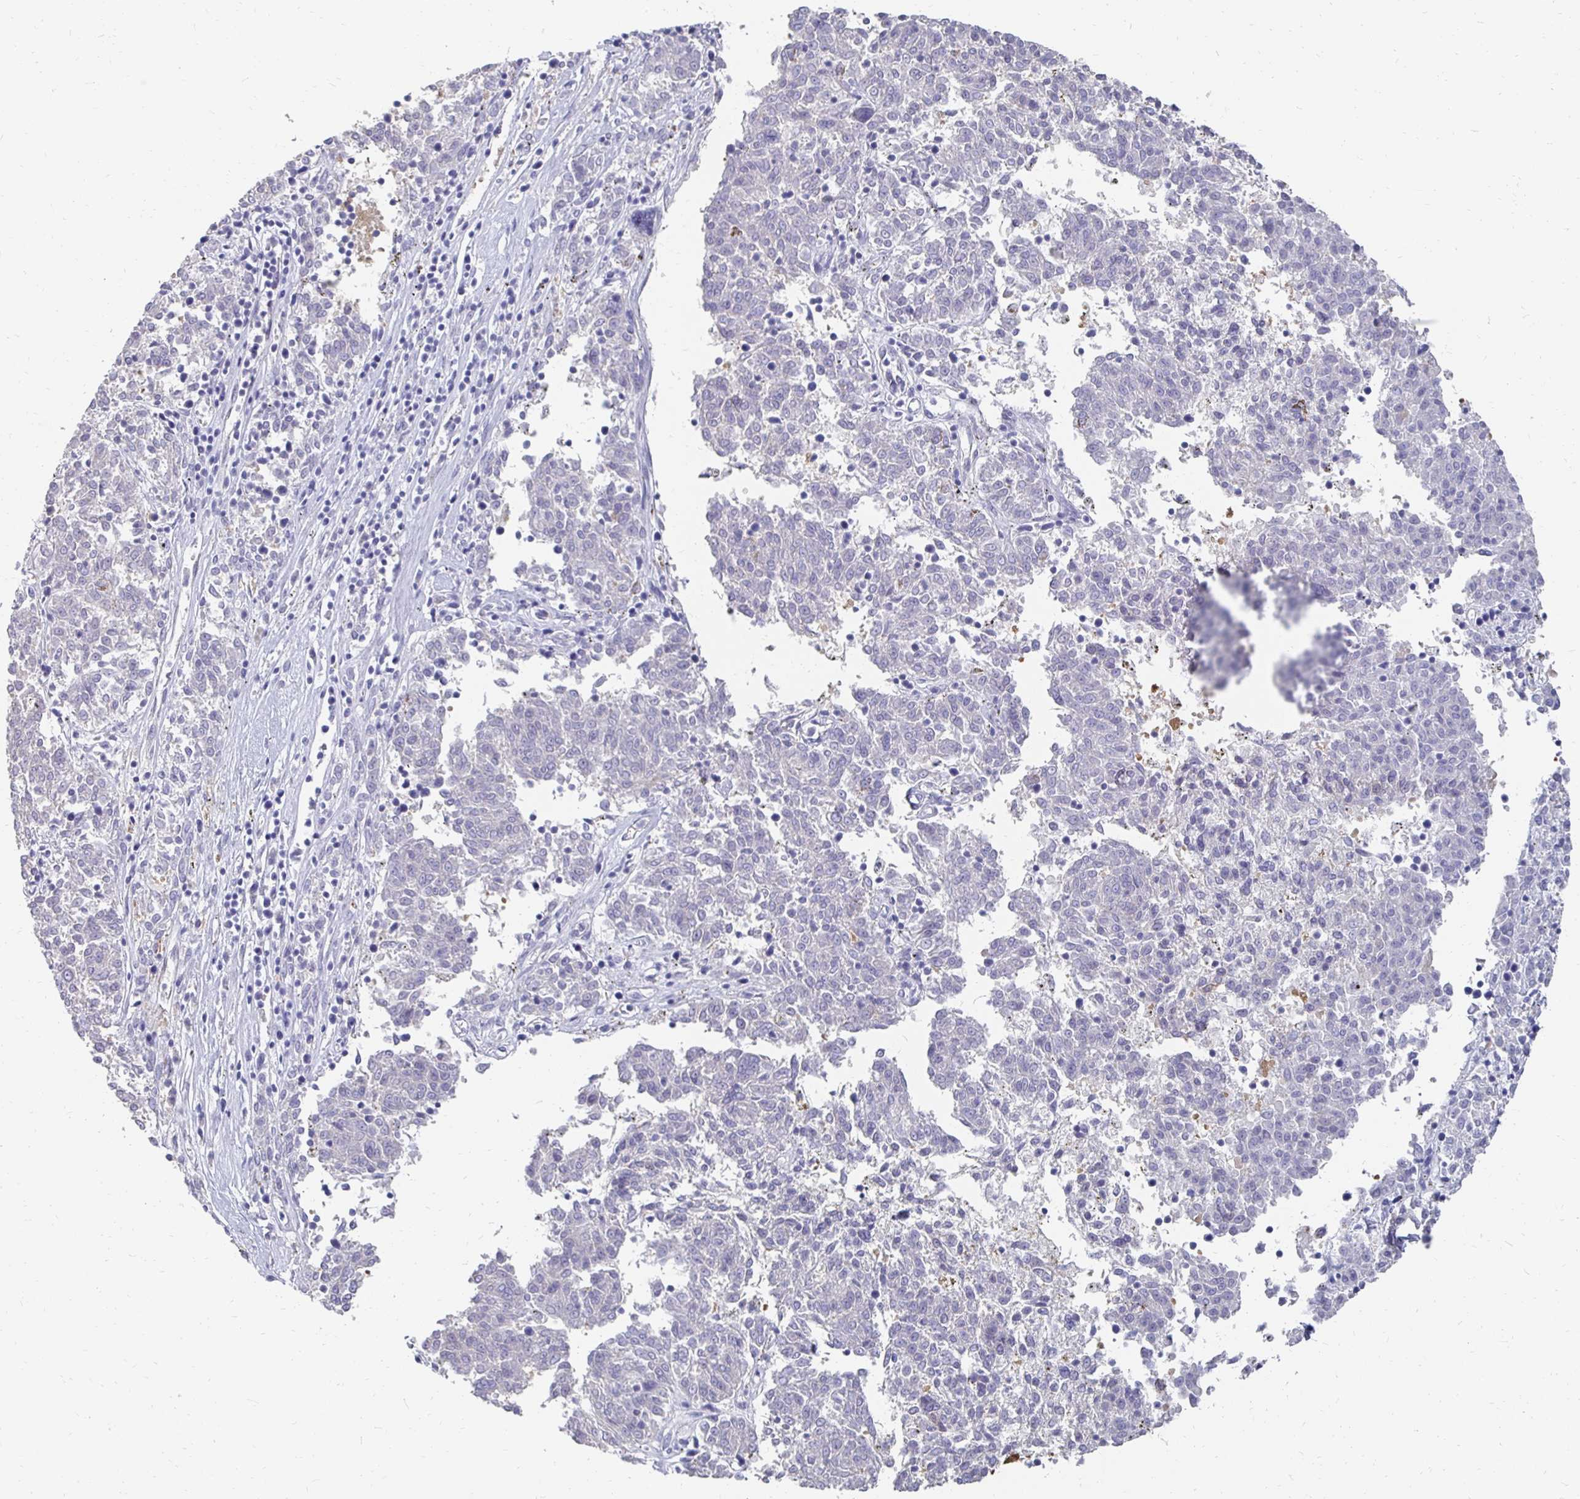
{"staining": {"intensity": "negative", "quantity": "none", "location": "none"}, "tissue": "melanoma", "cell_type": "Tumor cells", "image_type": "cancer", "snomed": [{"axis": "morphology", "description": "Malignant melanoma, NOS"}, {"axis": "topography", "description": "Skin"}], "caption": "Tumor cells are negative for protein expression in human melanoma.", "gene": "SYCP3", "patient": {"sex": "female", "age": 72}}